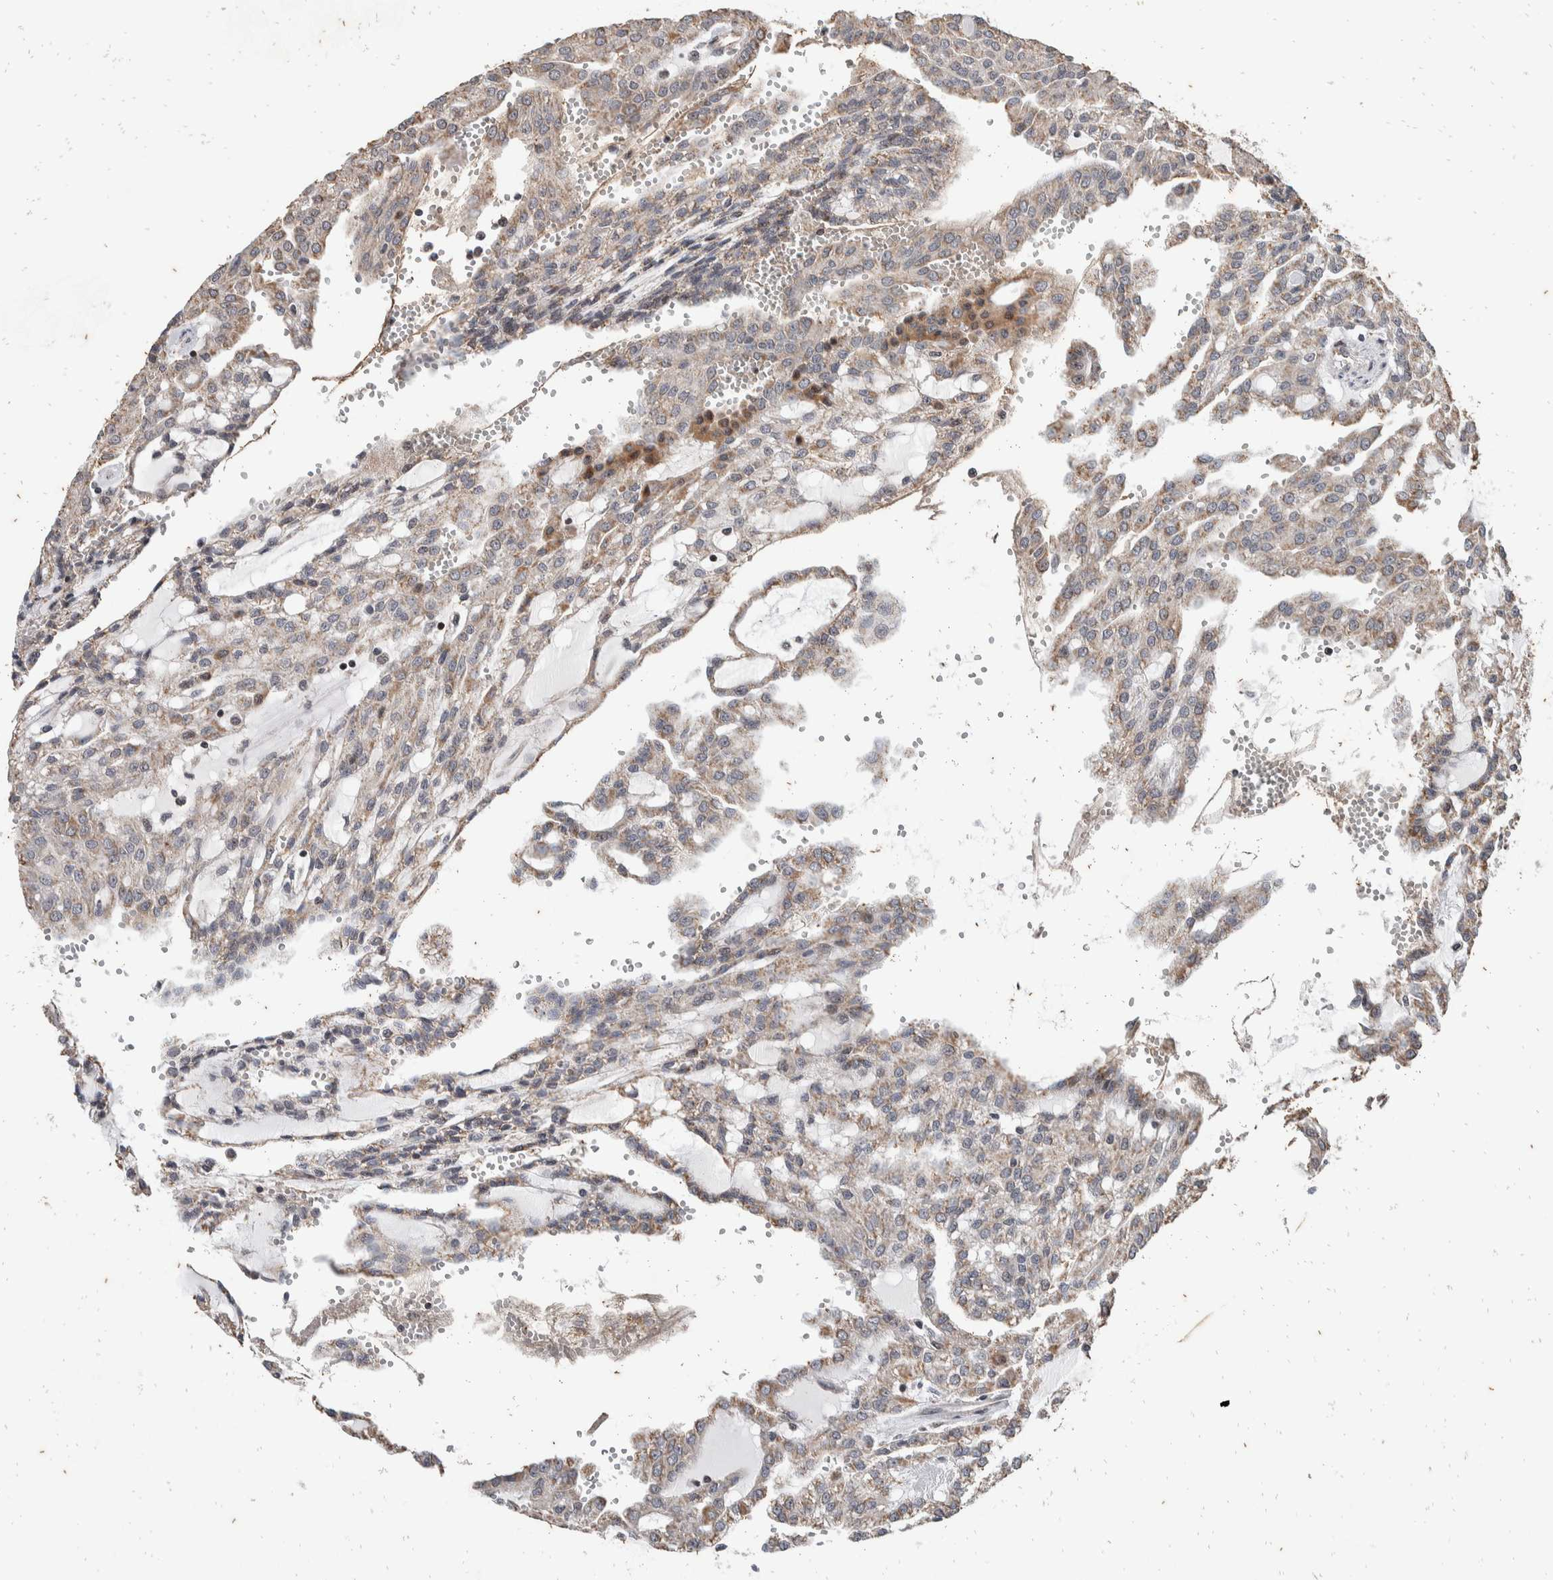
{"staining": {"intensity": "weak", "quantity": "25%-75%", "location": "cytoplasmic/membranous"}, "tissue": "renal cancer", "cell_type": "Tumor cells", "image_type": "cancer", "snomed": [{"axis": "morphology", "description": "Adenocarcinoma, NOS"}, {"axis": "topography", "description": "Kidney"}], "caption": "Renal adenocarcinoma stained with IHC exhibits weak cytoplasmic/membranous positivity in about 25%-75% of tumor cells.", "gene": "ATXN7L1", "patient": {"sex": "male", "age": 63}}